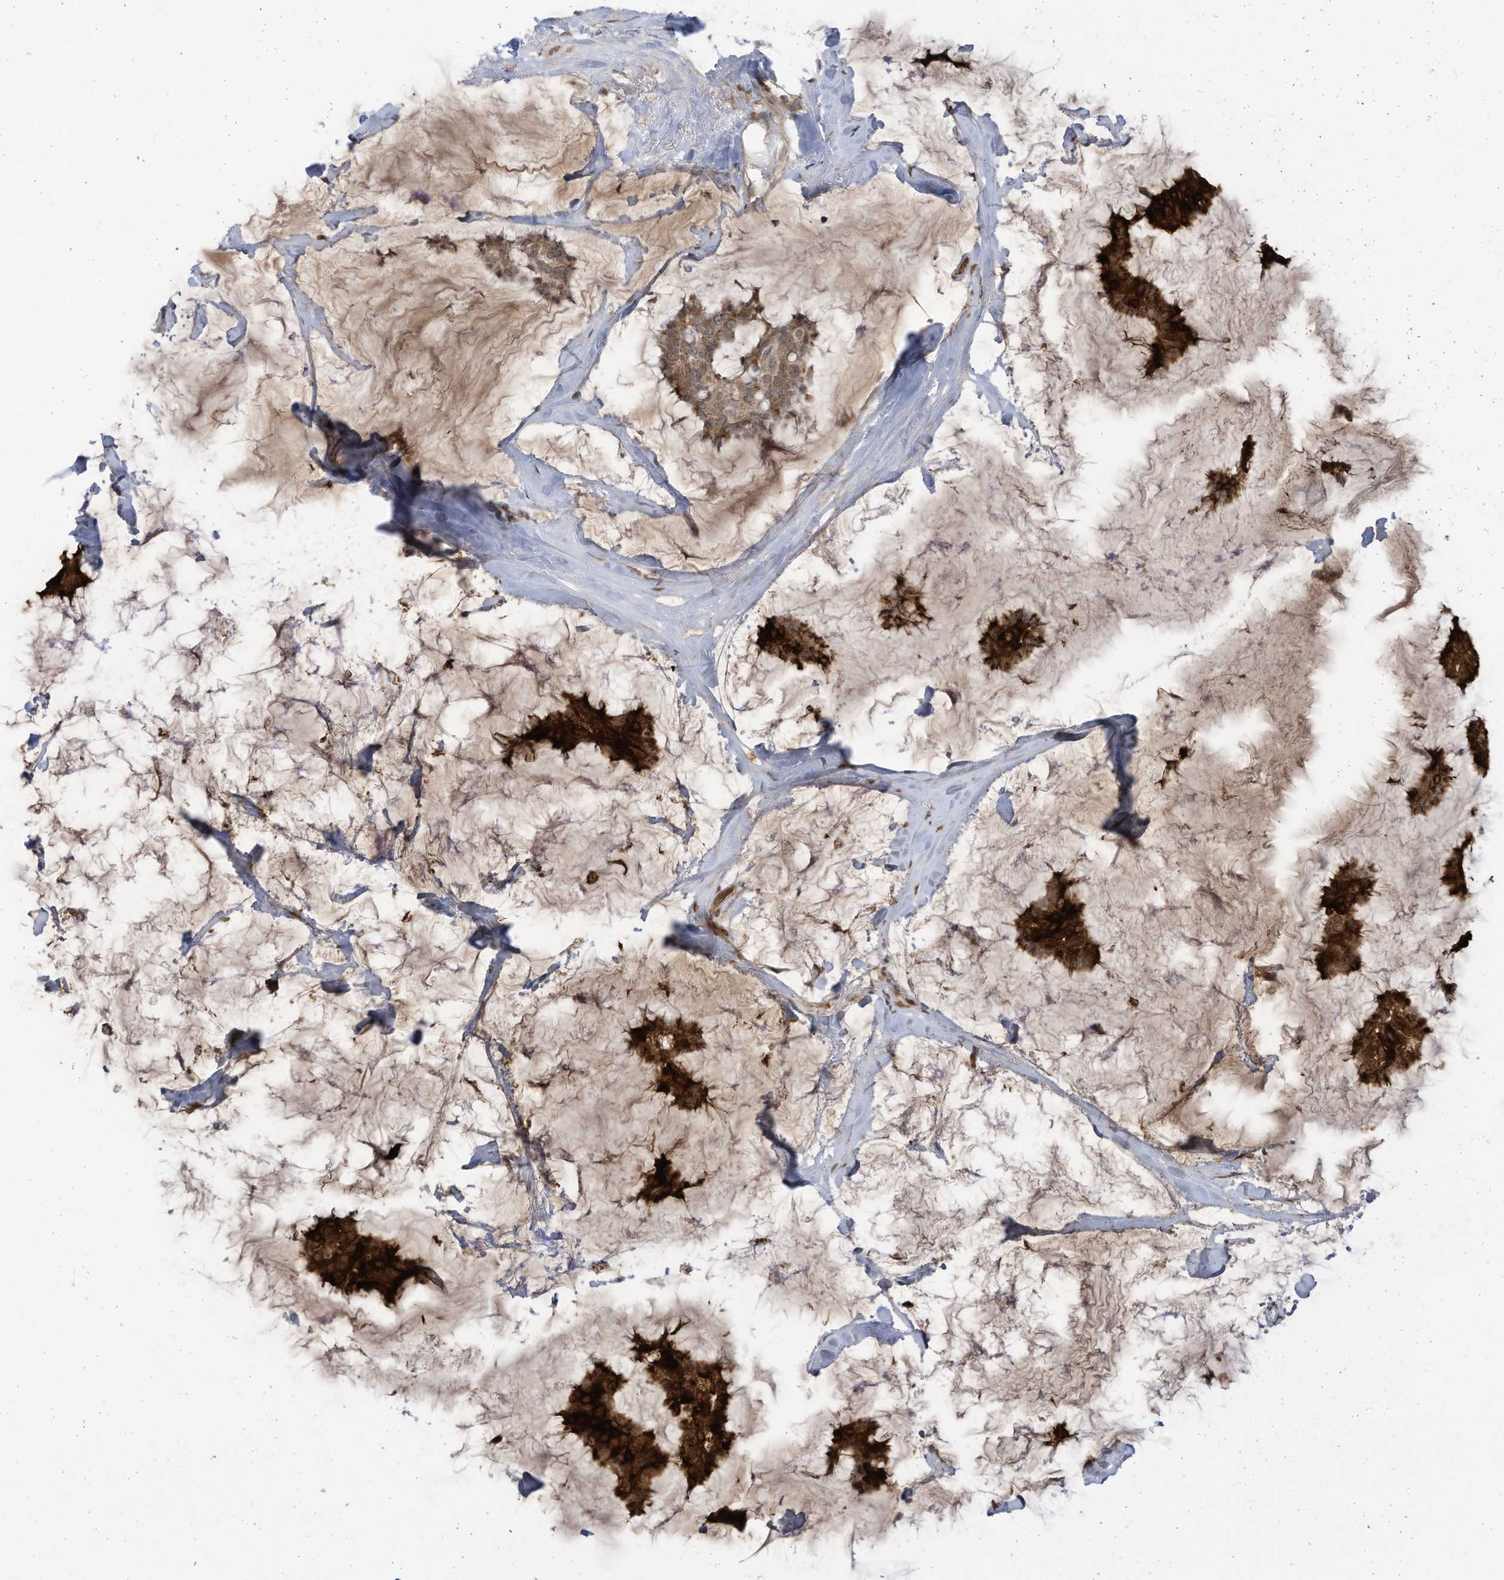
{"staining": {"intensity": "strong", "quantity": ">75%", "location": "cytoplasmic/membranous"}, "tissue": "breast cancer", "cell_type": "Tumor cells", "image_type": "cancer", "snomed": [{"axis": "morphology", "description": "Duct carcinoma"}, {"axis": "topography", "description": "Breast"}], "caption": "An image of breast cancer (intraductal carcinoma) stained for a protein reveals strong cytoplasmic/membranous brown staining in tumor cells. (brown staining indicates protein expression, while blue staining denotes nuclei).", "gene": "SCGB1D2", "patient": {"sex": "female", "age": 93}}